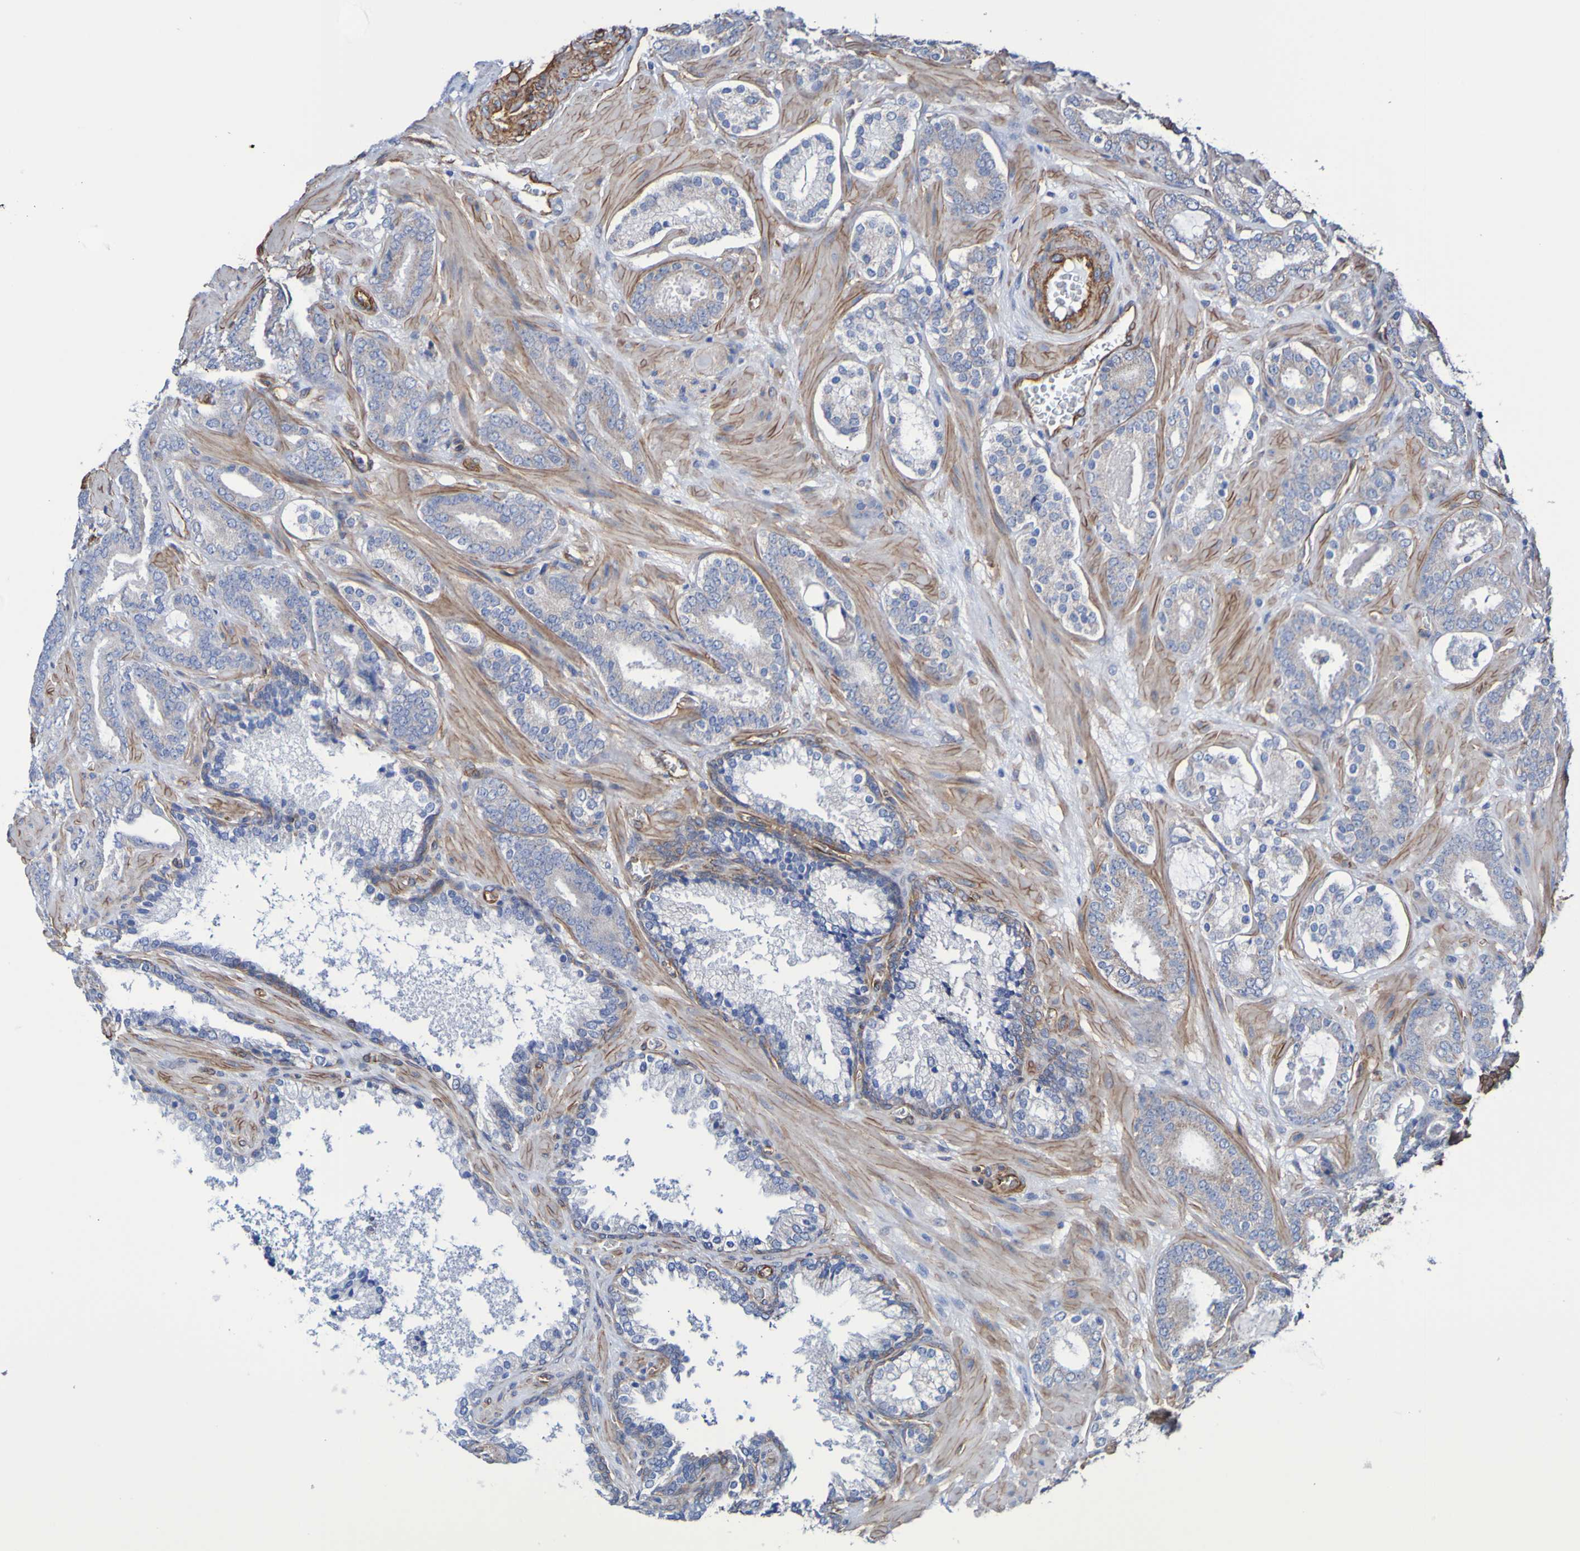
{"staining": {"intensity": "weak", "quantity": "<25%", "location": "cytoplasmic/membranous"}, "tissue": "prostate cancer", "cell_type": "Tumor cells", "image_type": "cancer", "snomed": [{"axis": "morphology", "description": "Adenocarcinoma, Low grade"}, {"axis": "topography", "description": "Prostate"}], "caption": "Photomicrograph shows no significant protein positivity in tumor cells of prostate cancer.", "gene": "ELMOD3", "patient": {"sex": "male", "age": 63}}